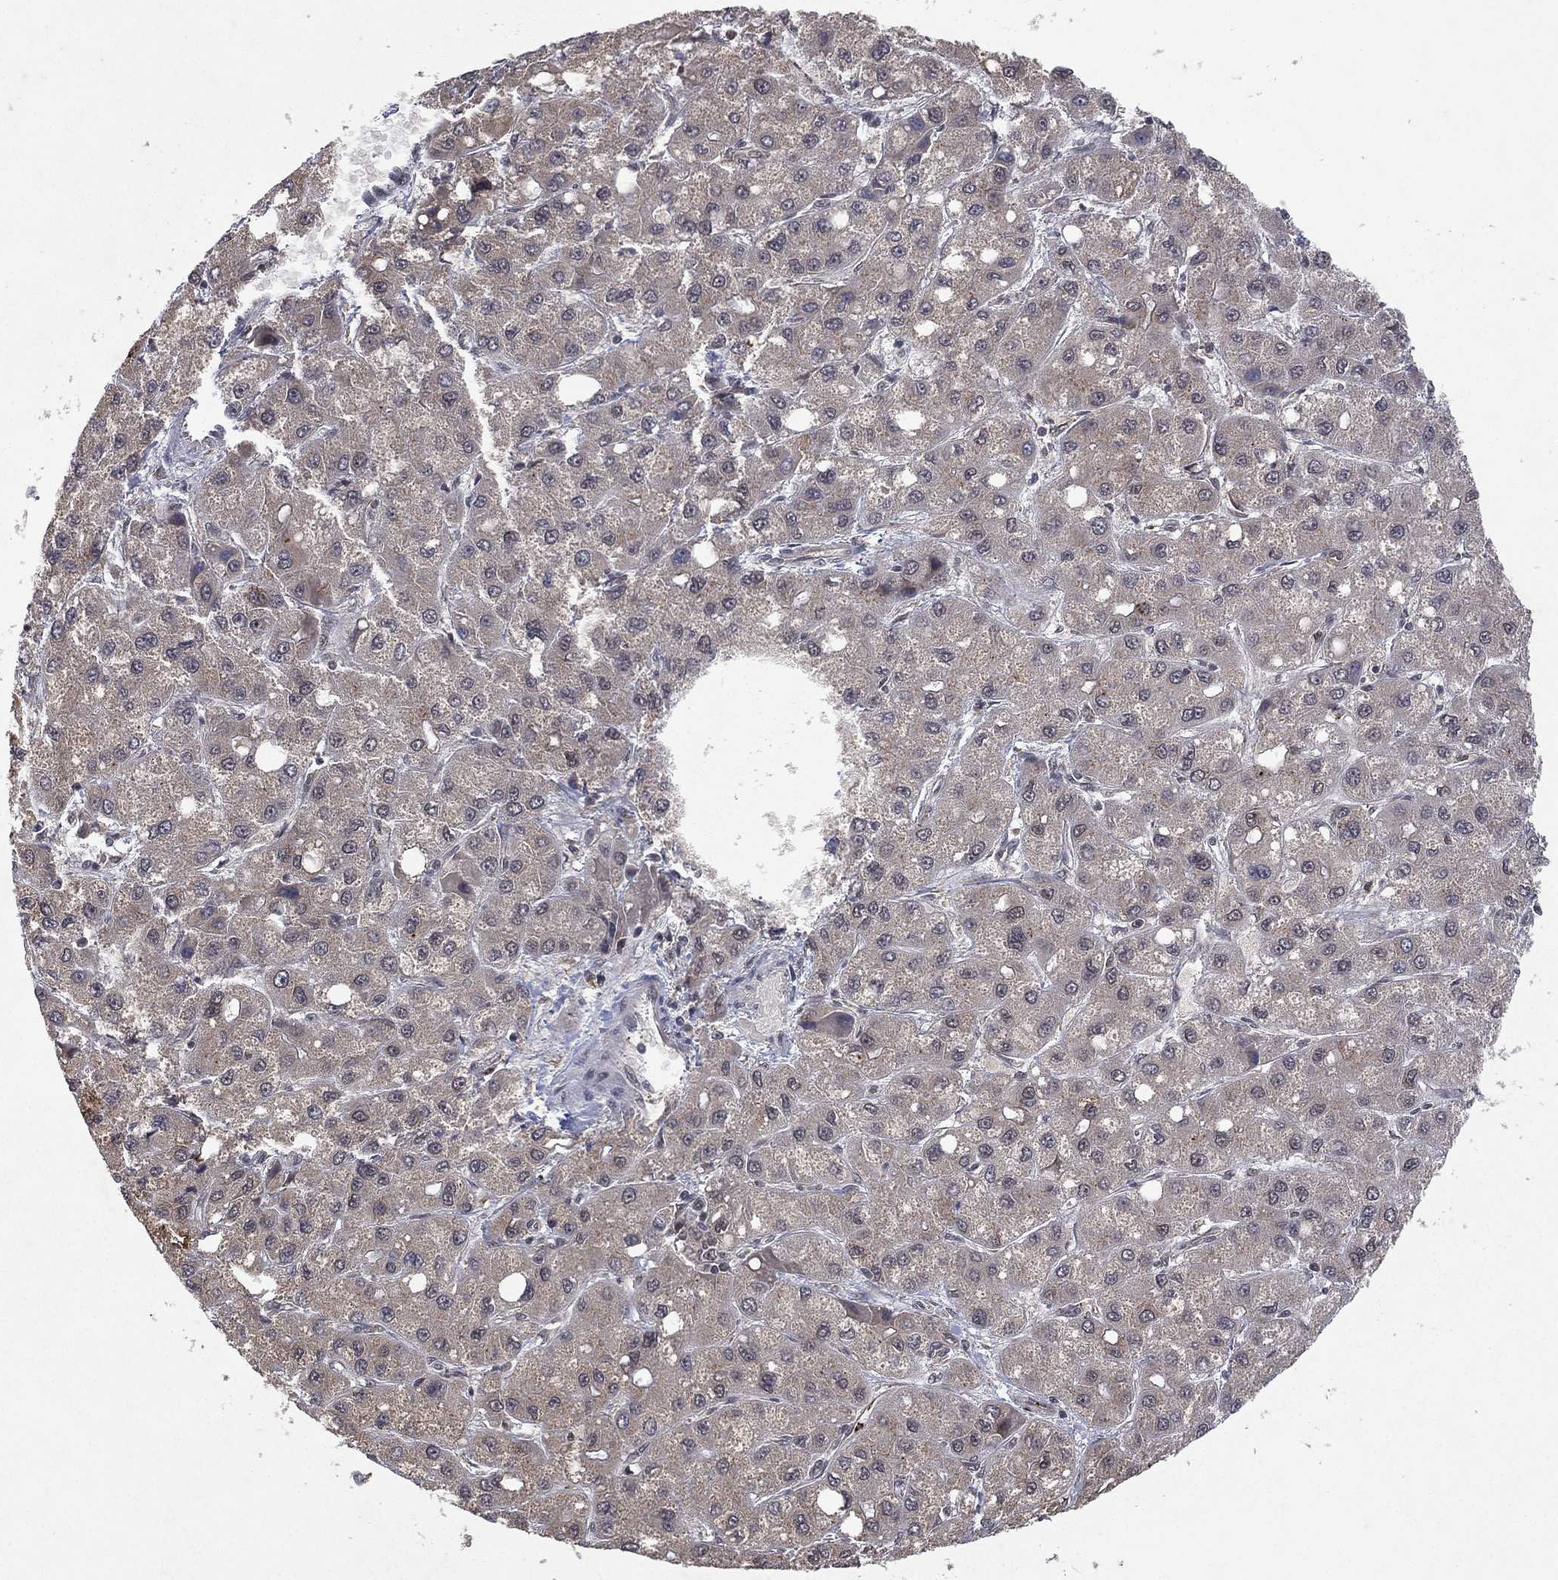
{"staining": {"intensity": "negative", "quantity": "none", "location": "none"}, "tissue": "liver cancer", "cell_type": "Tumor cells", "image_type": "cancer", "snomed": [{"axis": "morphology", "description": "Carcinoma, Hepatocellular, NOS"}, {"axis": "topography", "description": "Liver"}], "caption": "Human liver cancer (hepatocellular carcinoma) stained for a protein using IHC exhibits no staining in tumor cells.", "gene": "ATG4B", "patient": {"sex": "male", "age": 73}}